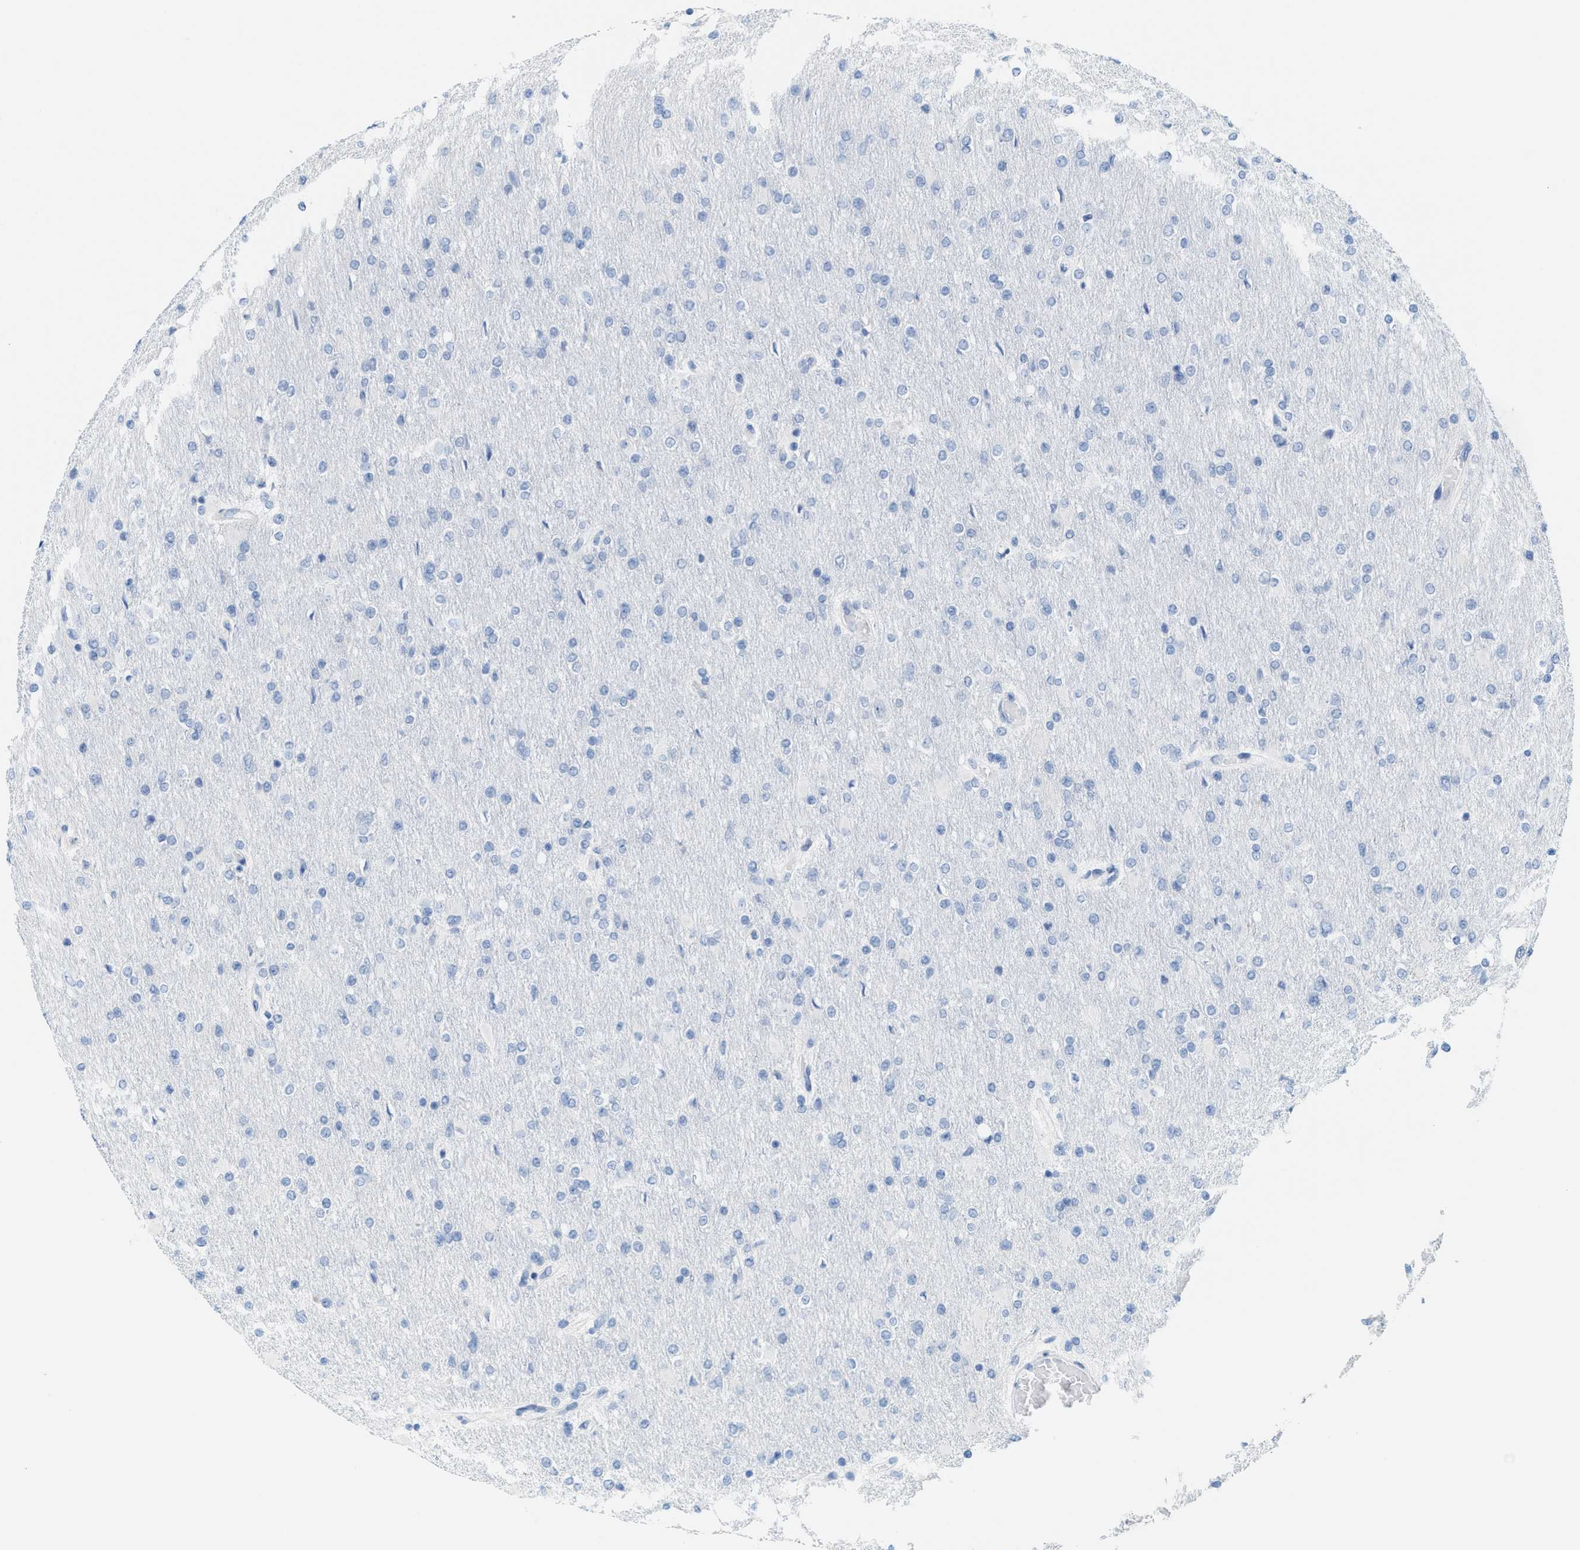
{"staining": {"intensity": "negative", "quantity": "none", "location": "none"}, "tissue": "glioma", "cell_type": "Tumor cells", "image_type": "cancer", "snomed": [{"axis": "morphology", "description": "Glioma, malignant, High grade"}, {"axis": "topography", "description": "Cerebral cortex"}], "caption": "Human high-grade glioma (malignant) stained for a protein using immunohistochemistry exhibits no staining in tumor cells.", "gene": "KIFC3", "patient": {"sex": "female", "age": 36}}